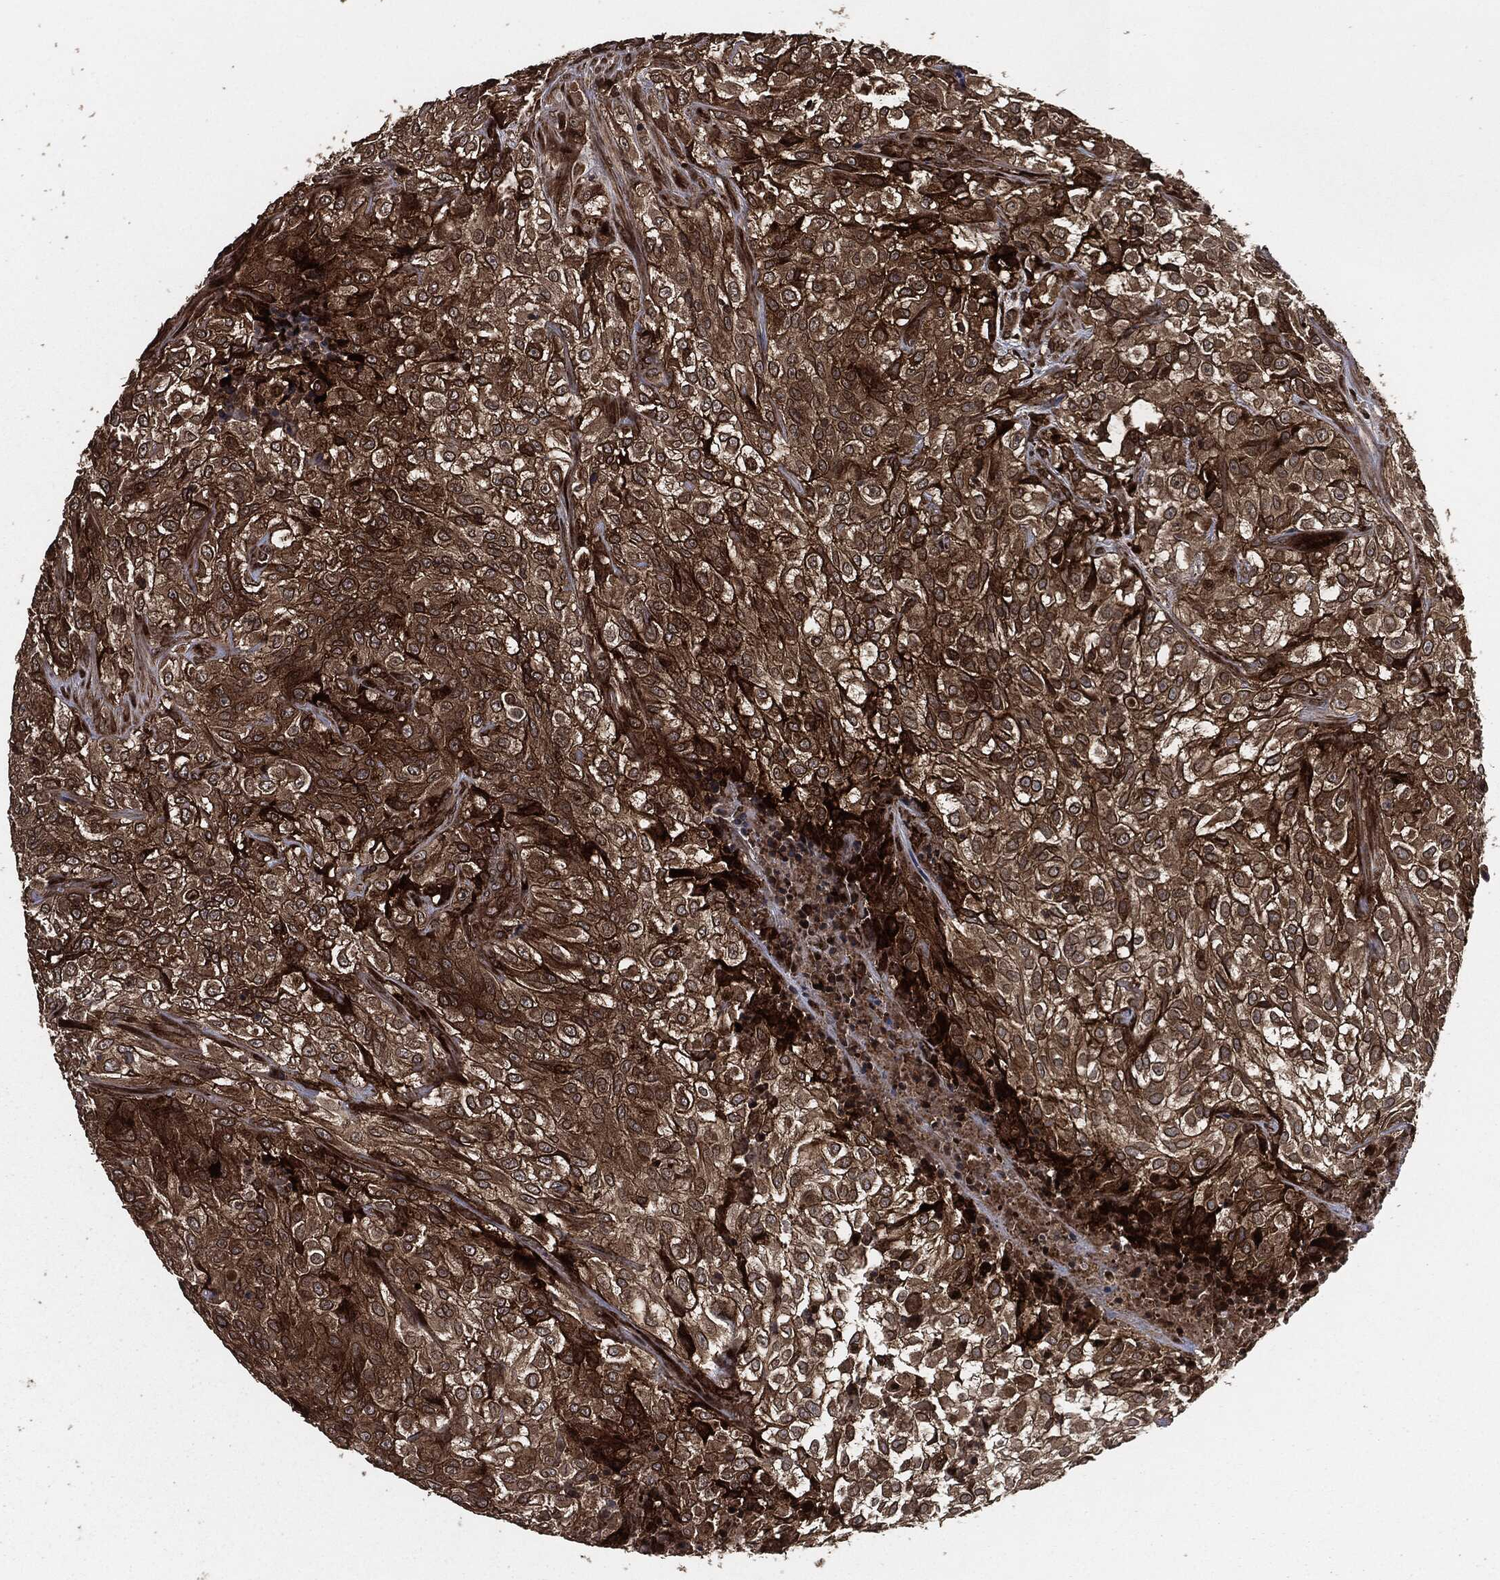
{"staining": {"intensity": "strong", "quantity": ">75%", "location": "cytoplasmic/membranous"}, "tissue": "urothelial cancer", "cell_type": "Tumor cells", "image_type": "cancer", "snomed": [{"axis": "morphology", "description": "Urothelial carcinoma, High grade"}, {"axis": "topography", "description": "Urinary bladder"}], "caption": "This histopathology image demonstrates urothelial cancer stained with IHC to label a protein in brown. The cytoplasmic/membranous of tumor cells show strong positivity for the protein. Nuclei are counter-stained blue.", "gene": "IFIT1", "patient": {"sex": "male", "age": 56}}